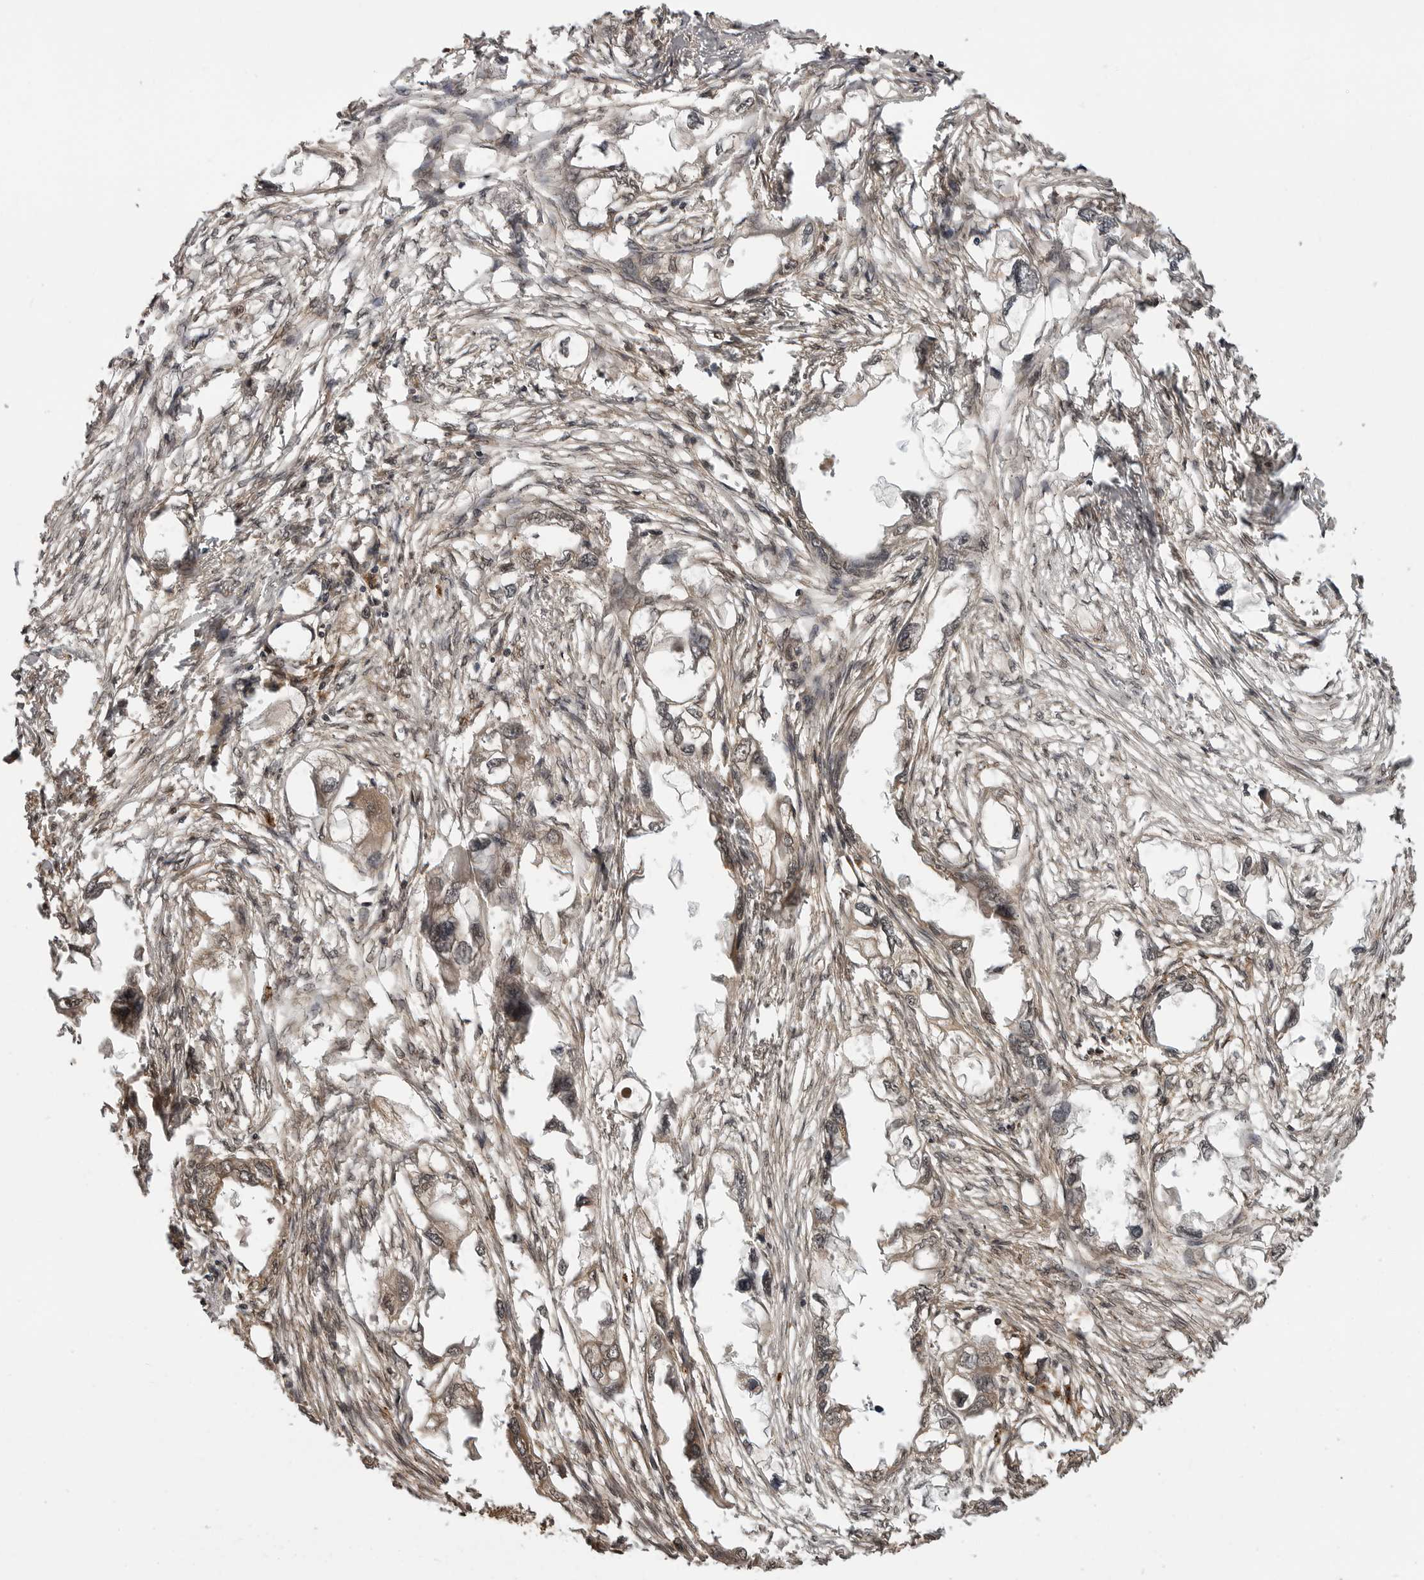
{"staining": {"intensity": "weak", "quantity": ">75%", "location": "cytoplasmic/membranous,nuclear"}, "tissue": "endometrial cancer", "cell_type": "Tumor cells", "image_type": "cancer", "snomed": [{"axis": "morphology", "description": "Adenocarcinoma, NOS"}, {"axis": "morphology", "description": "Adenocarcinoma, metastatic, NOS"}, {"axis": "topography", "description": "Adipose tissue"}, {"axis": "topography", "description": "Endometrium"}], "caption": "Protein expression by immunohistochemistry (IHC) displays weak cytoplasmic/membranous and nuclear positivity in approximately >75% of tumor cells in endometrial cancer.", "gene": "IL24", "patient": {"sex": "female", "age": 67}}